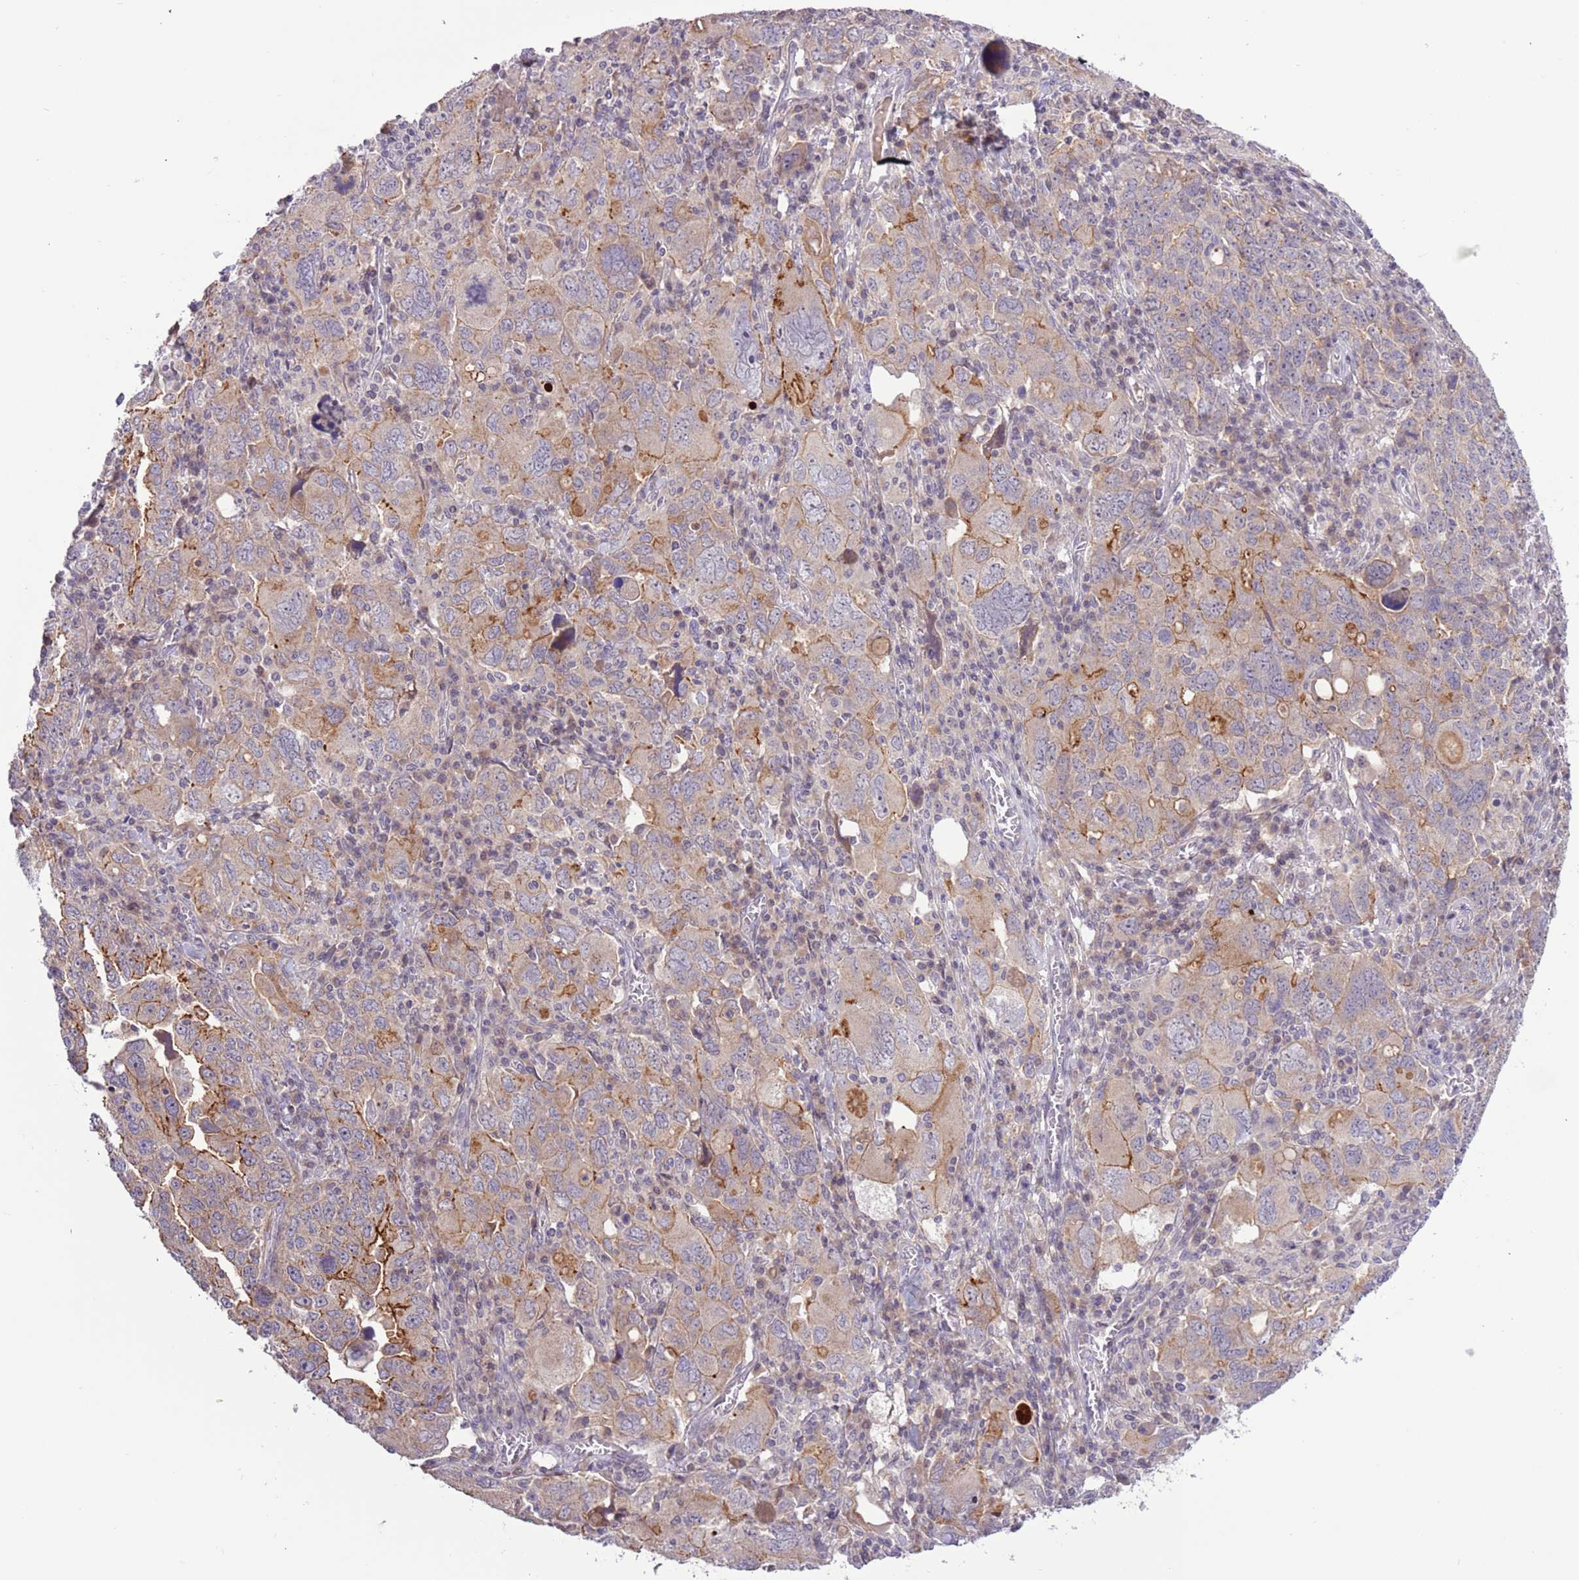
{"staining": {"intensity": "moderate", "quantity": "<25%", "location": "cytoplasmic/membranous"}, "tissue": "ovarian cancer", "cell_type": "Tumor cells", "image_type": "cancer", "snomed": [{"axis": "morphology", "description": "Carcinoma, endometroid"}, {"axis": "topography", "description": "Ovary"}], "caption": "Immunohistochemistry micrograph of neoplastic tissue: endometroid carcinoma (ovarian) stained using immunohistochemistry demonstrates low levels of moderate protein expression localized specifically in the cytoplasmic/membranous of tumor cells, appearing as a cytoplasmic/membranous brown color.", "gene": "SHROOM3", "patient": {"sex": "female", "age": 62}}